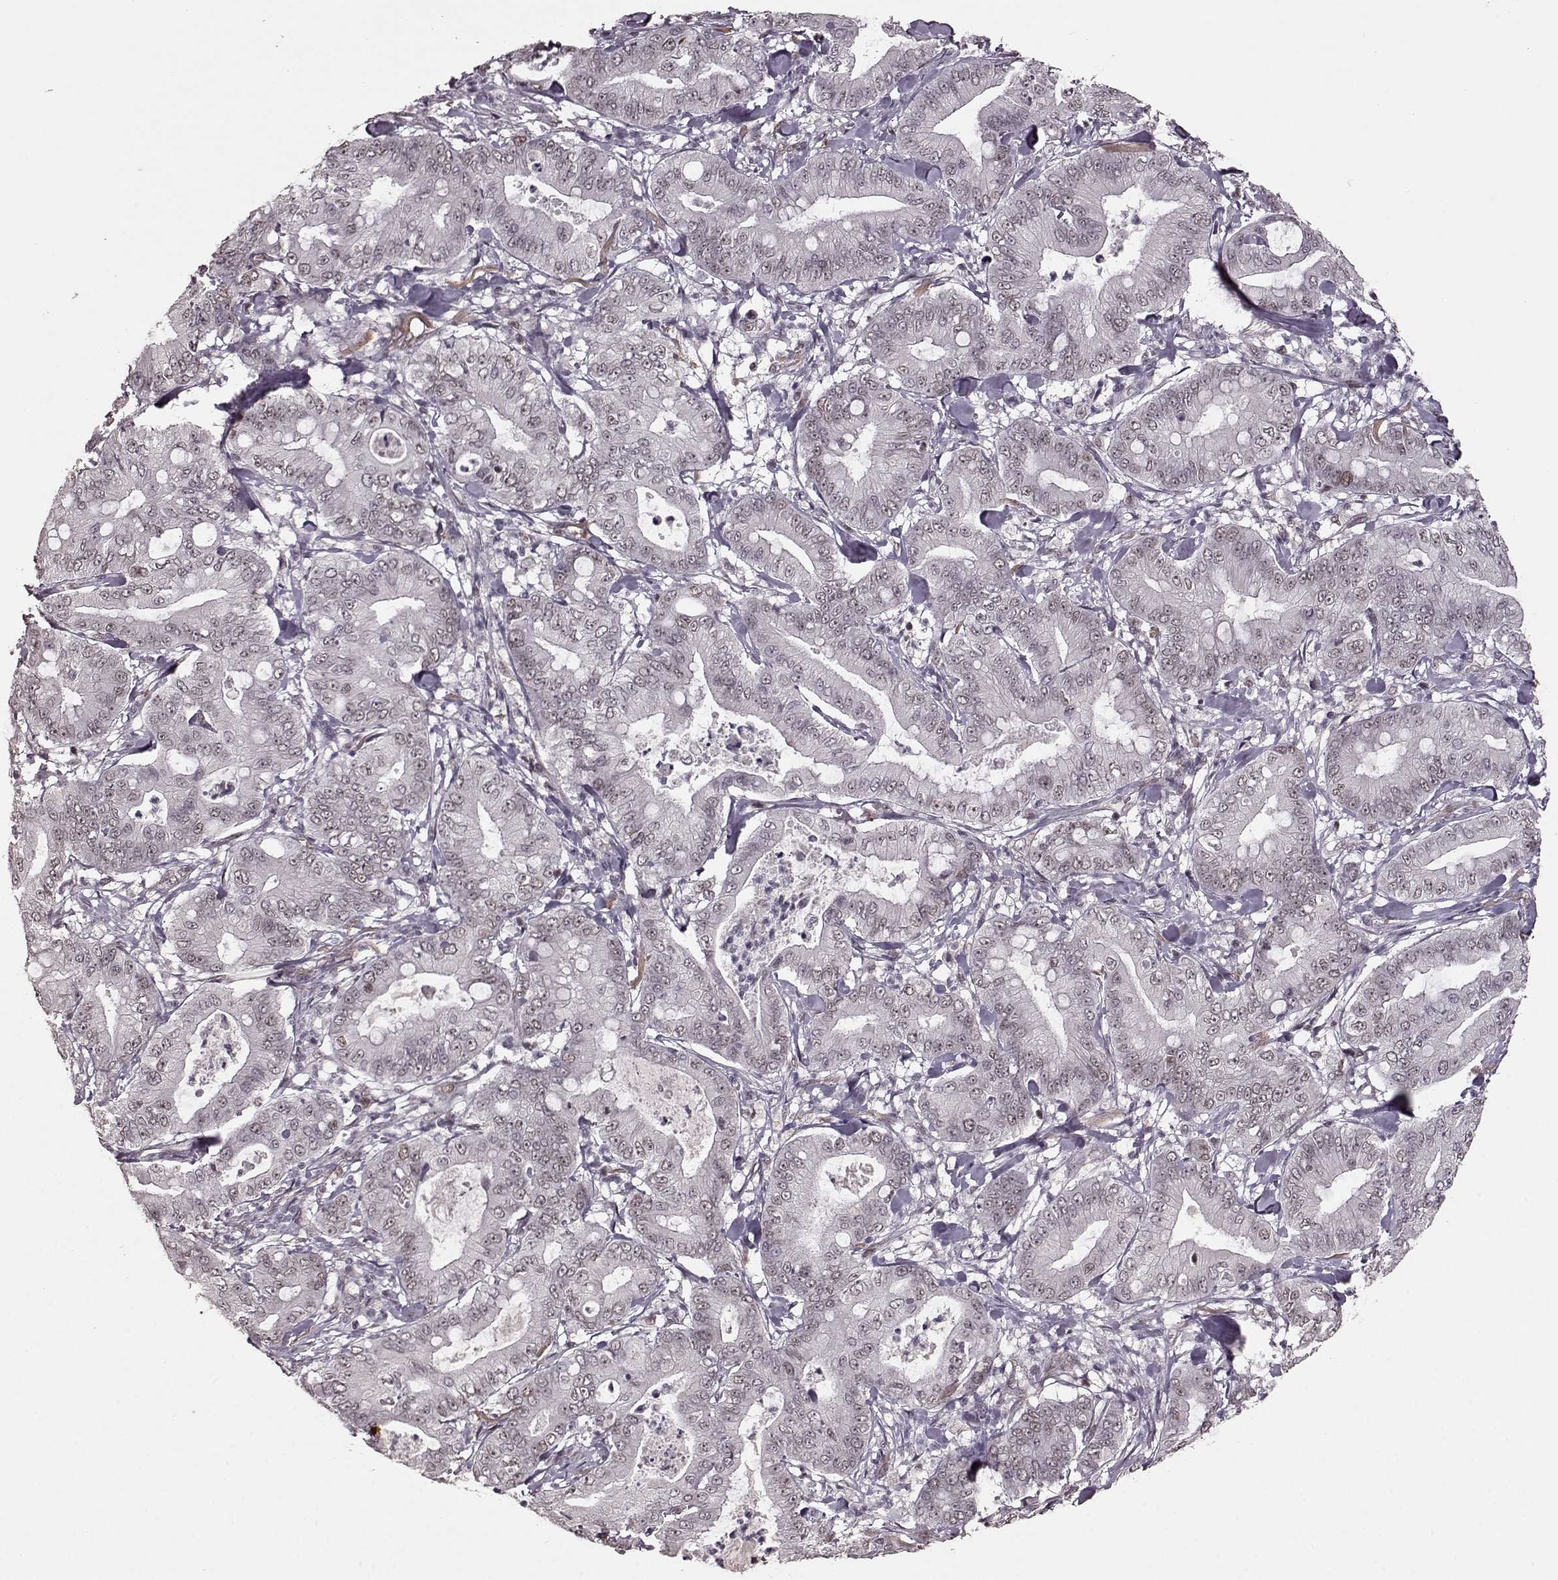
{"staining": {"intensity": "negative", "quantity": "none", "location": "none"}, "tissue": "pancreatic cancer", "cell_type": "Tumor cells", "image_type": "cancer", "snomed": [{"axis": "morphology", "description": "Adenocarcinoma, NOS"}, {"axis": "topography", "description": "Pancreas"}], "caption": "There is no significant positivity in tumor cells of pancreatic adenocarcinoma.", "gene": "RRAGD", "patient": {"sex": "male", "age": 71}}